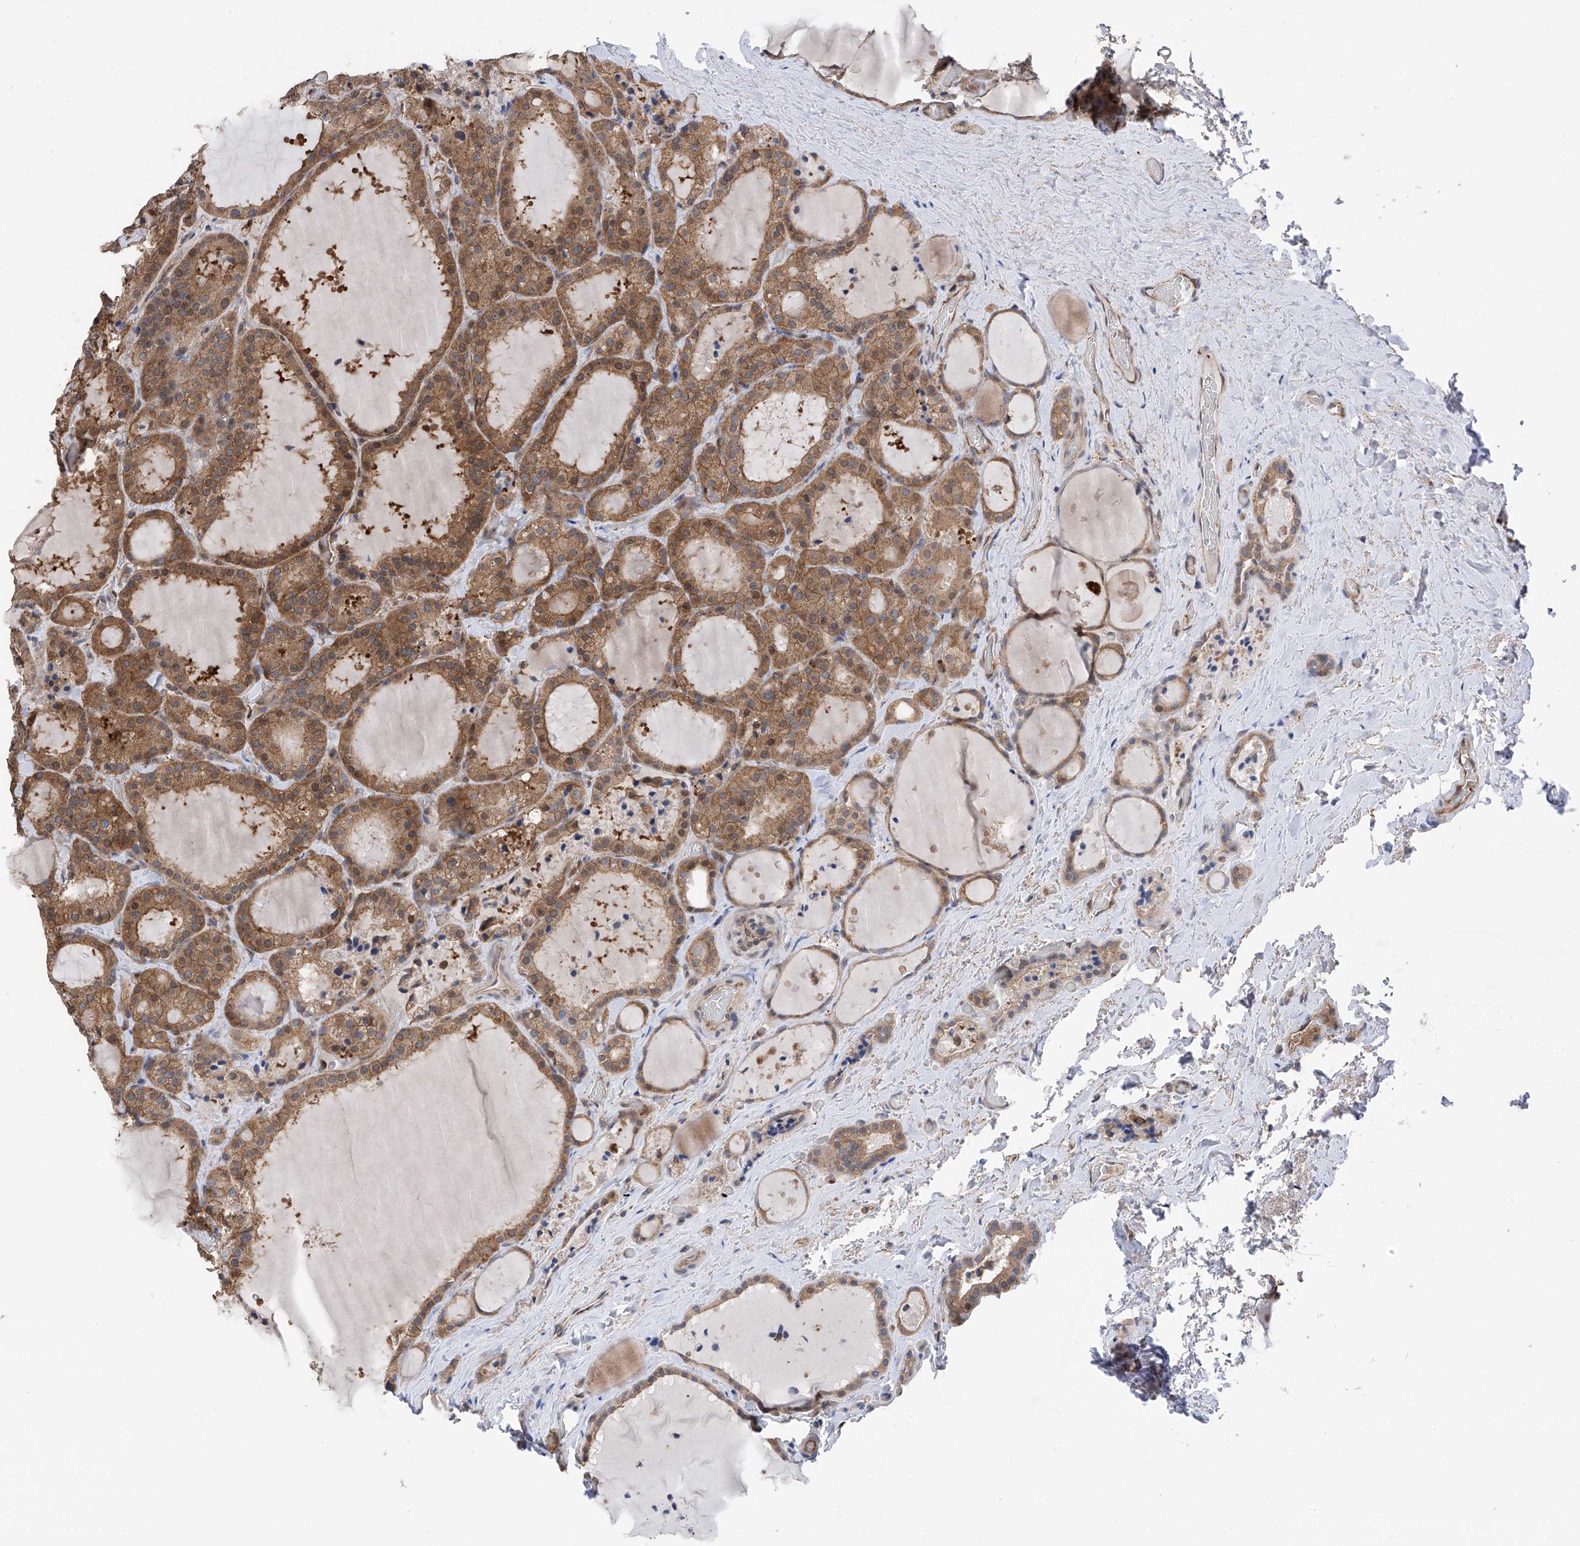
{"staining": {"intensity": "moderate", "quantity": ">75%", "location": "cytoplasmic/membranous,nuclear"}, "tissue": "thyroid cancer", "cell_type": "Tumor cells", "image_type": "cancer", "snomed": [{"axis": "morphology", "description": "Papillary adenocarcinoma, NOS"}, {"axis": "topography", "description": "Thyroid gland"}], "caption": "High-magnification brightfield microscopy of thyroid papillary adenocarcinoma stained with DAB (3,3'-diaminobenzidine) (brown) and counterstained with hematoxylin (blue). tumor cells exhibit moderate cytoplasmic/membranous and nuclear expression is present in approximately>75% of cells.", "gene": "CHPF", "patient": {"sex": "male", "age": 77}}